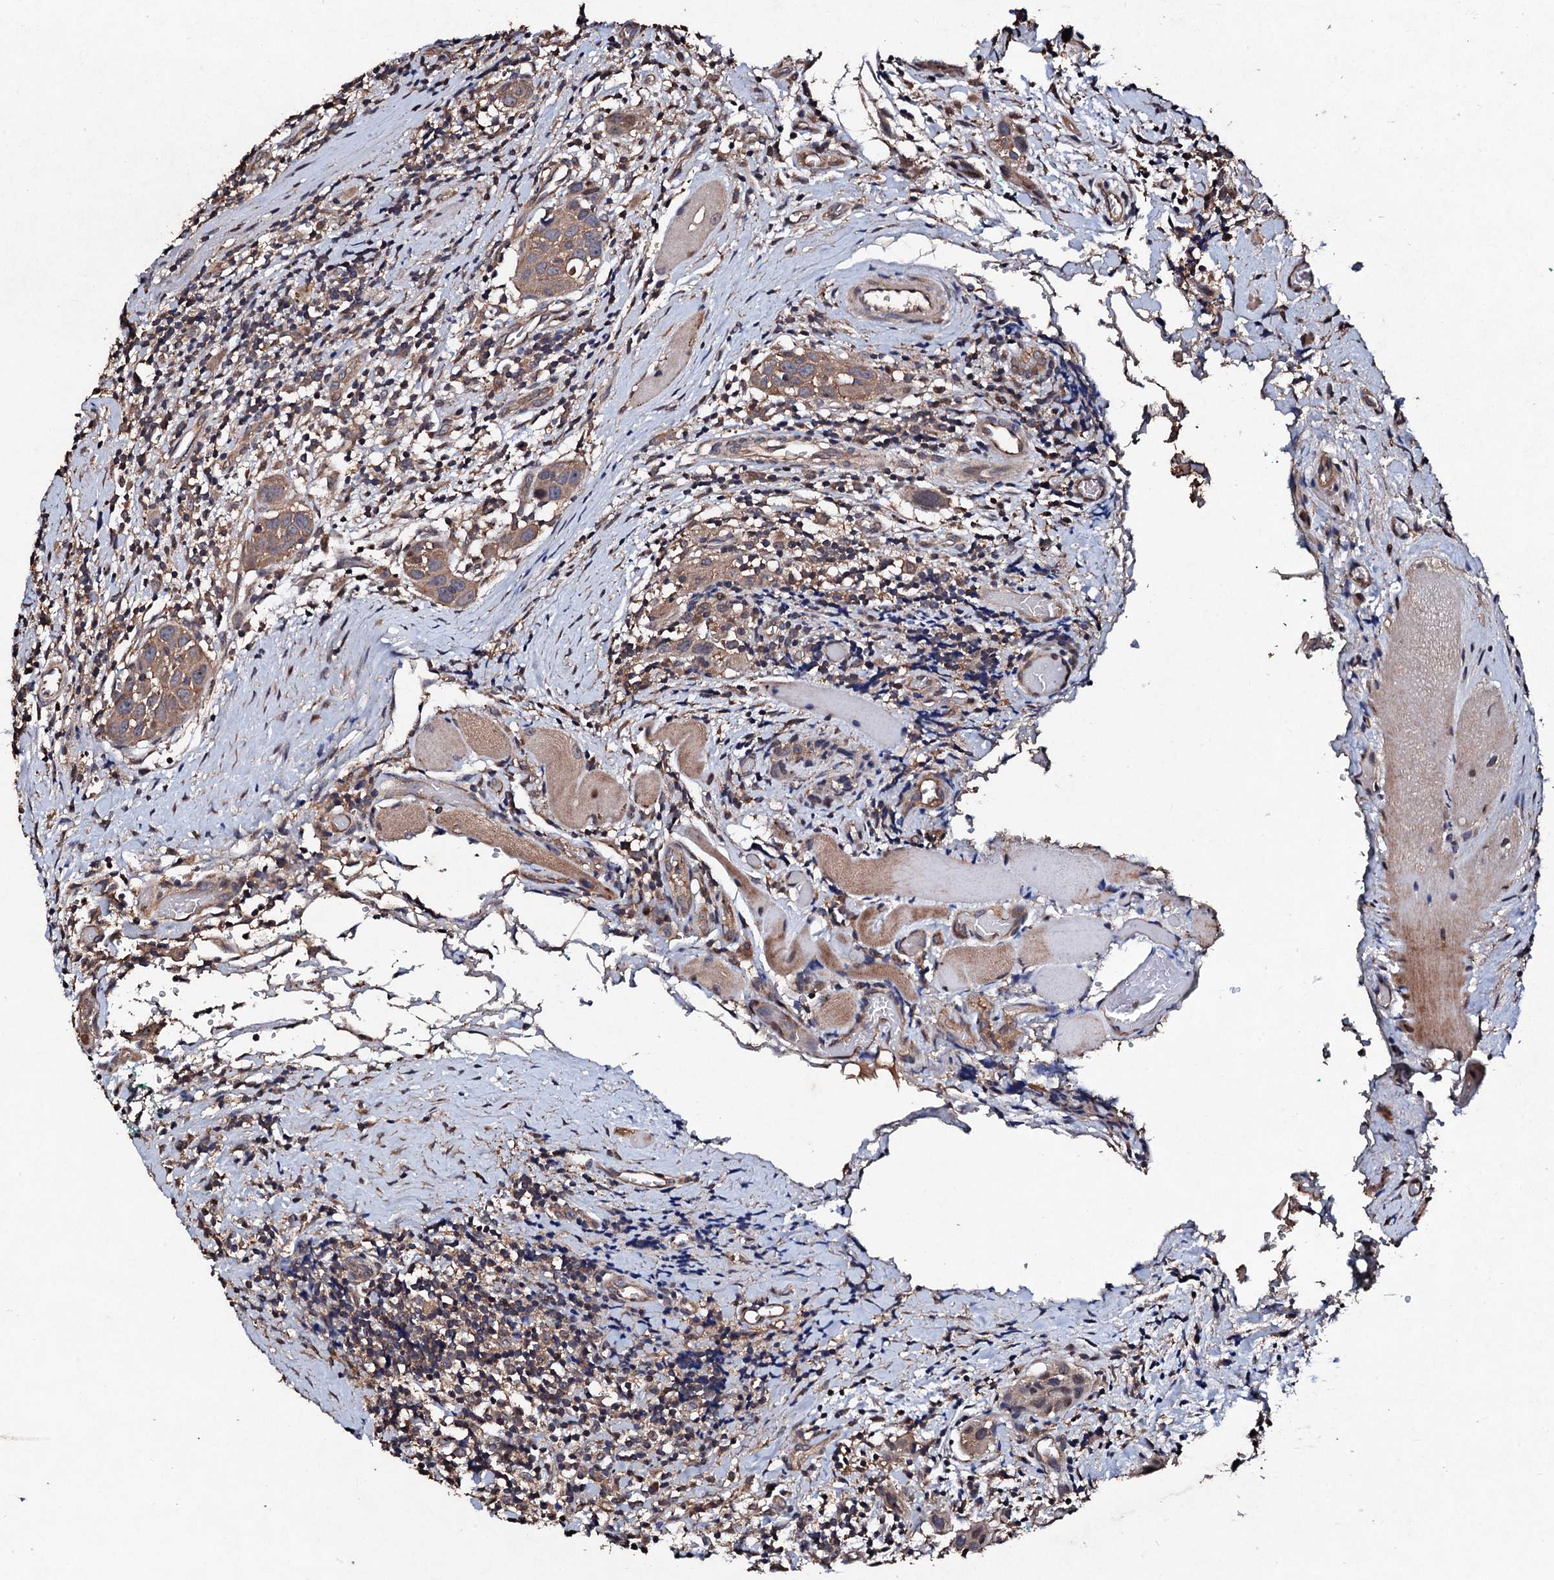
{"staining": {"intensity": "moderate", "quantity": ">75%", "location": "cytoplasmic/membranous"}, "tissue": "head and neck cancer", "cell_type": "Tumor cells", "image_type": "cancer", "snomed": [{"axis": "morphology", "description": "Squamous cell carcinoma, NOS"}, {"axis": "topography", "description": "Oral tissue"}, {"axis": "topography", "description": "Head-Neck"}], "caption": "A histopathology image of squamous cell carcinoma (head and neck) stained for a protein exhibits moderate cytoplasmic/membranous brown staining in tumor cells.", "gene": "KERA", "patient": {"sex": "female", "age": 50}}